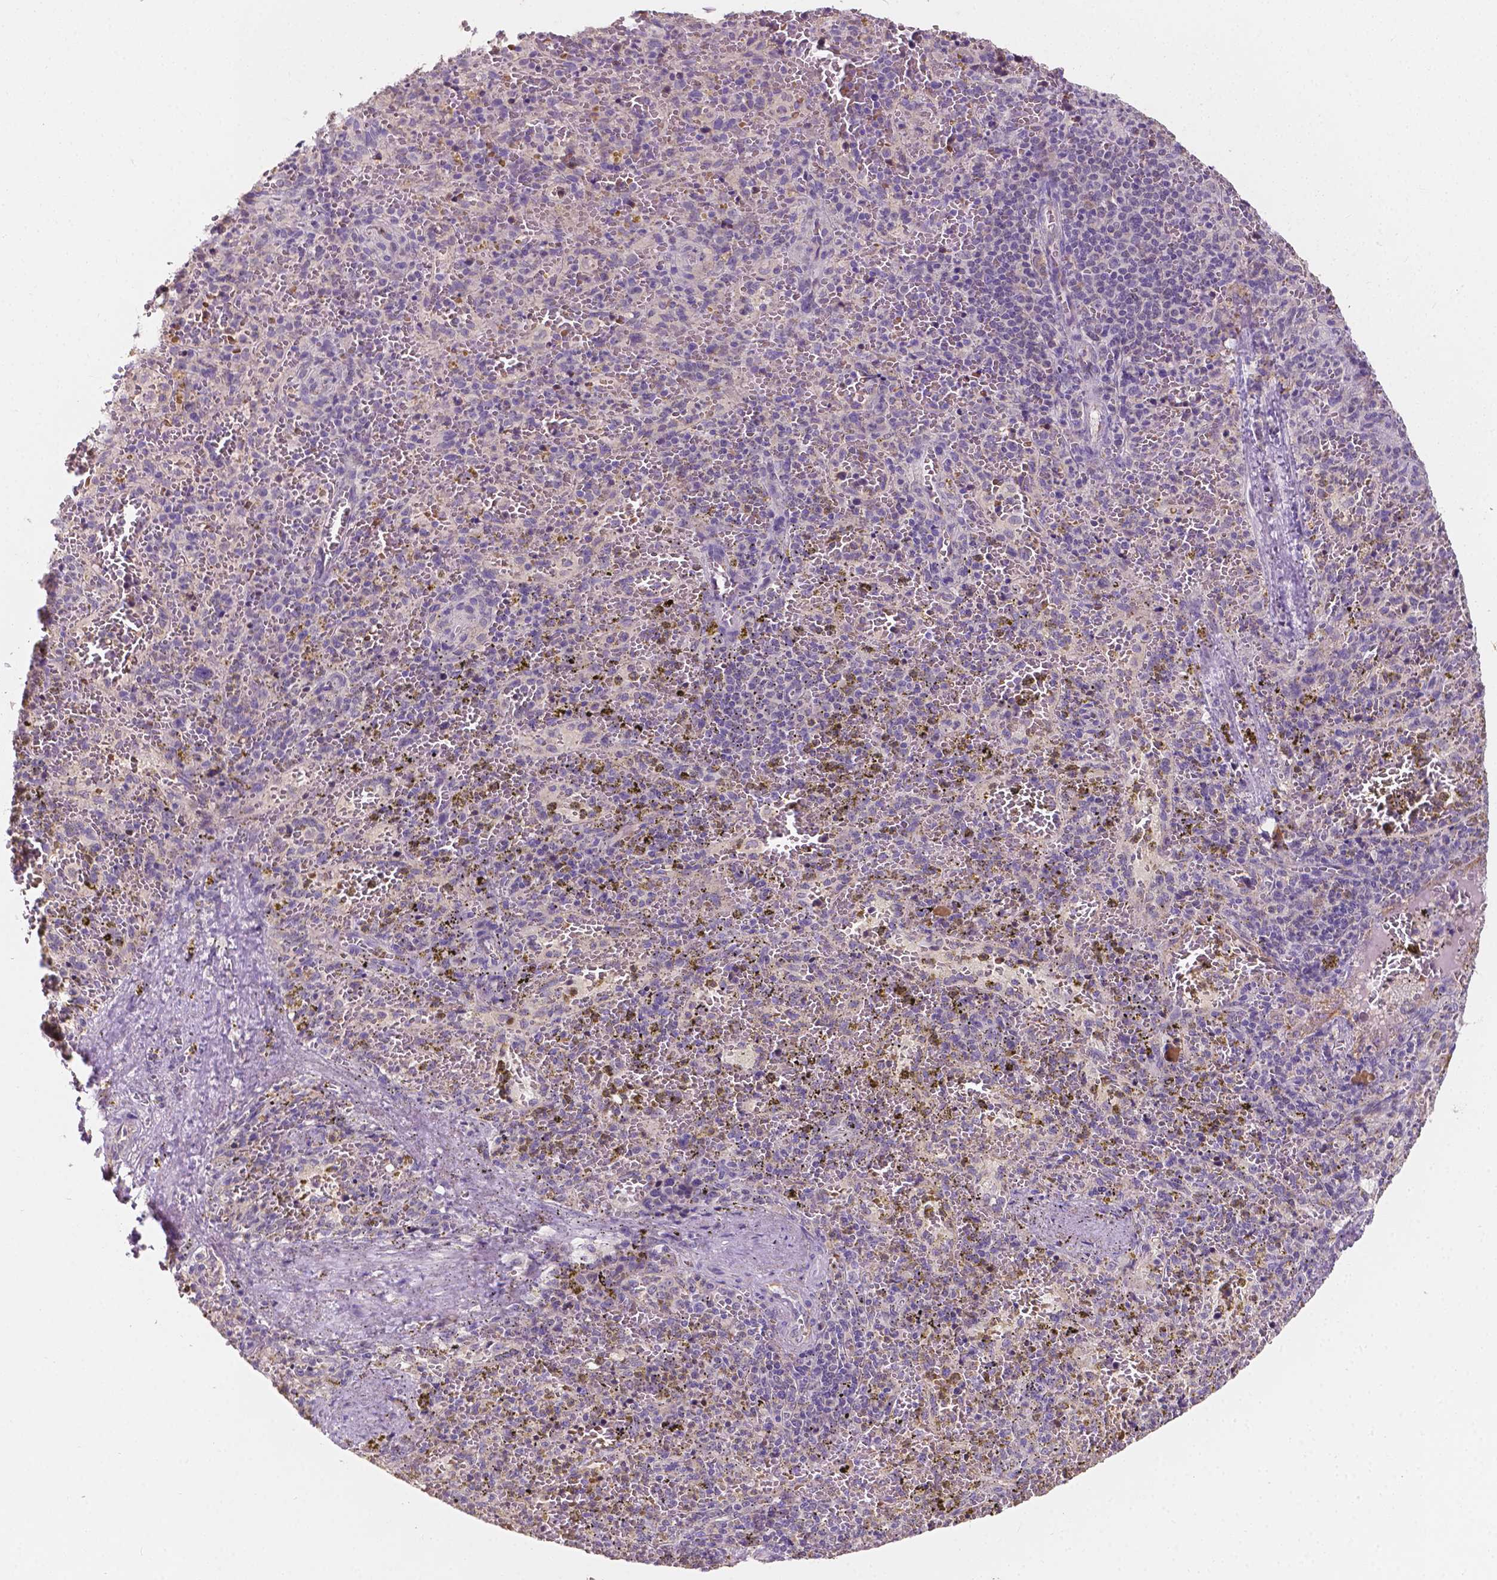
{"staining": {"intensity": "negative", "quantity": "none", "location": "none"}, "tissue": "spleen", "cell_type": "Cells in red pulp", "image_type": "normal", "snomed": [{"axis": "morphology", "description": "Normal tissue, NOS"}, {"axis": "topography", "description": "Spleen"}], "caption": "High magnification brightfield microscopy of normal spleen stained with DAB (3,3'-diaminobenzidine) (brown) and counterstained with hematoxylin (blue): cells in red pulp show no significant staining.", "gene": "SLC22A4", "patient": {"sex": "female", "age": 50}}